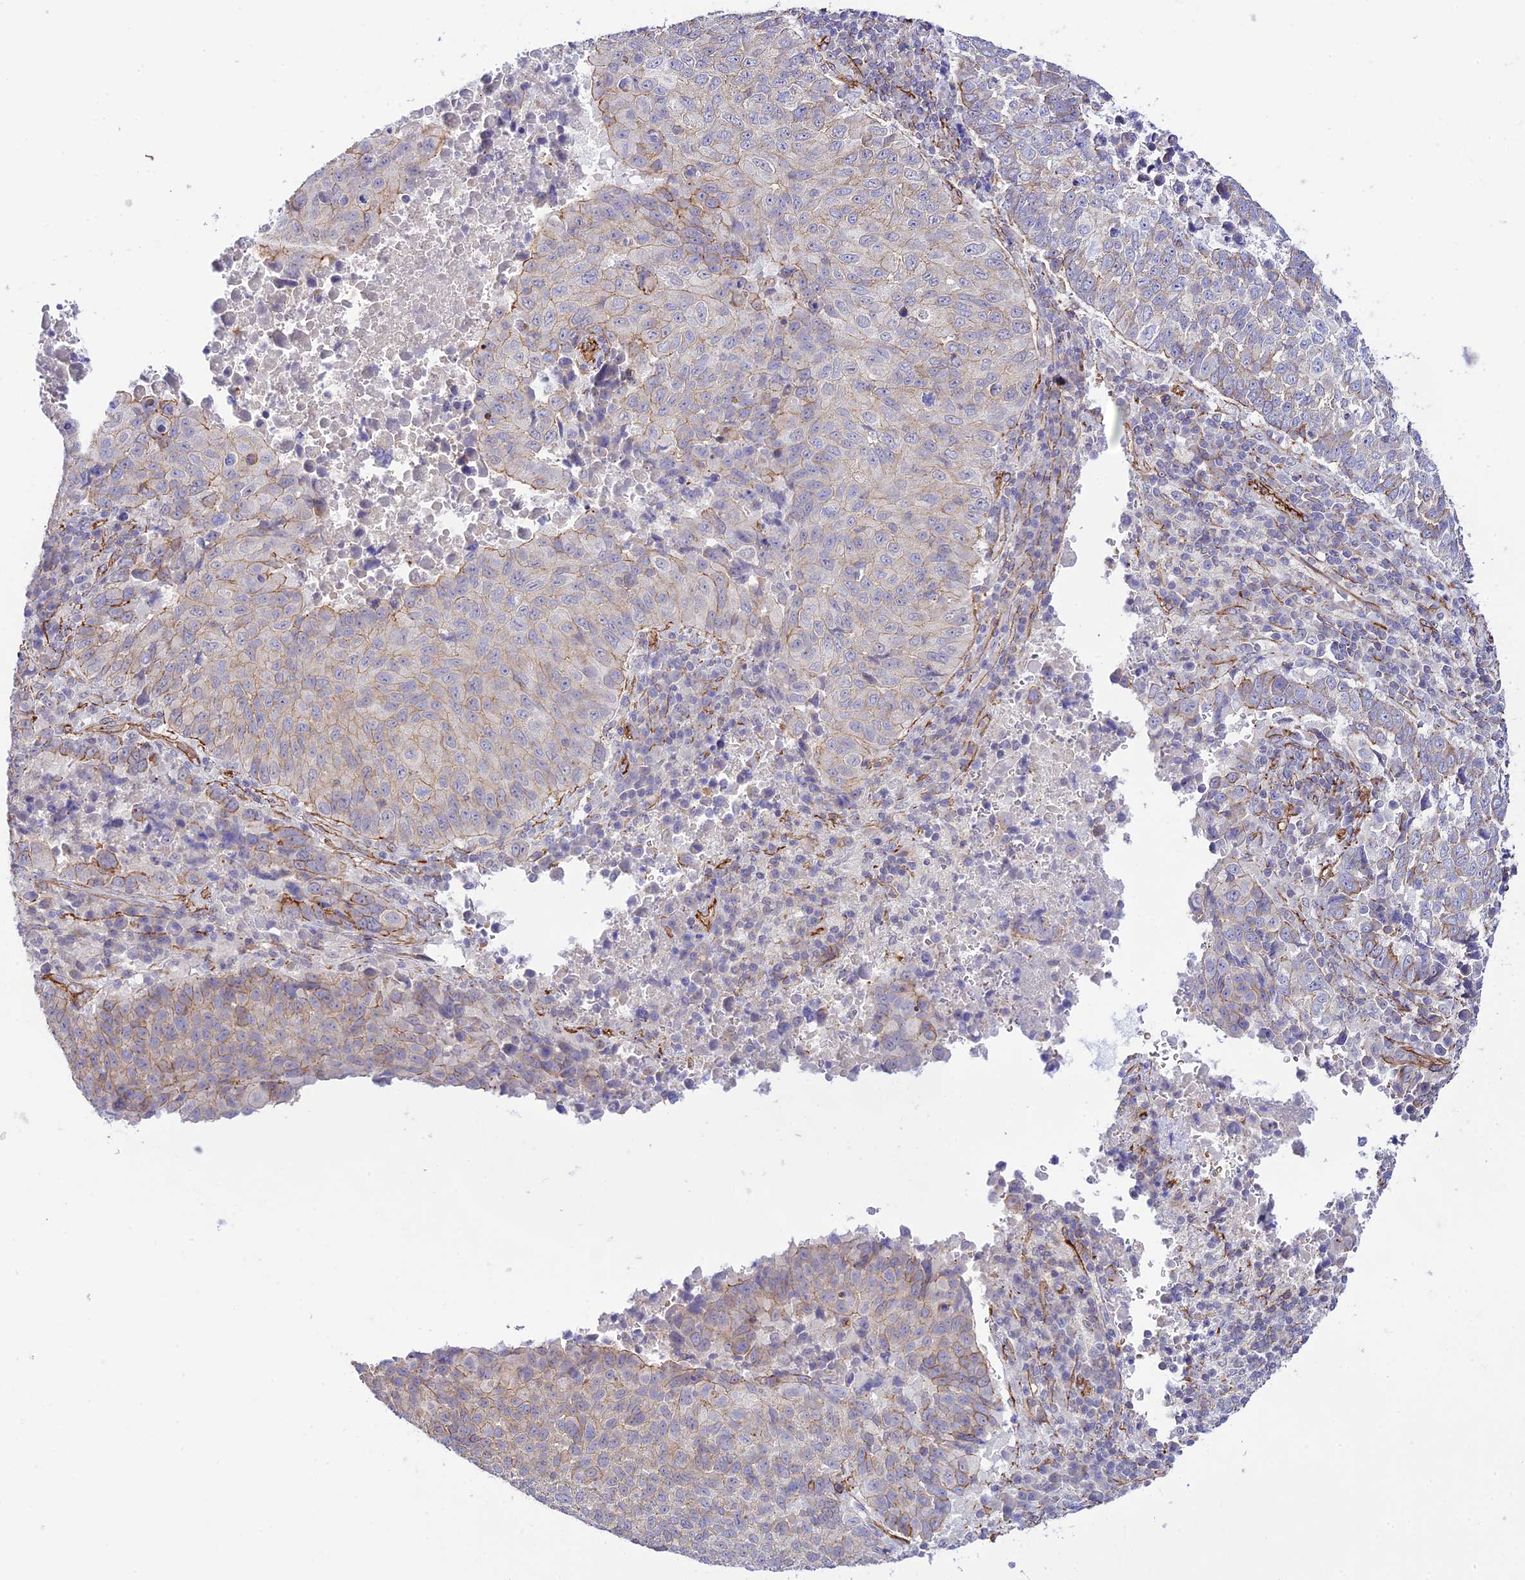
{"staining": {"intensity": "weak", "quantity": "<25%", "location": "cytoplasmic/membranous"}, "tissue": "lung cancer", "cell_type": "Tumor cells", "image_type": "cancer", "snomed": [{"axis": "morphology", "description": "Squamous cell carcinoma, NOS"}, {"axis": "topography", "description": "Lung"}], "caption": "DAB immunohistochemical staining of human lung cancer shows no significant staining in tumor cells.", "gene": "YPEL5", "patient": {"sex": "male", "age": 73}}